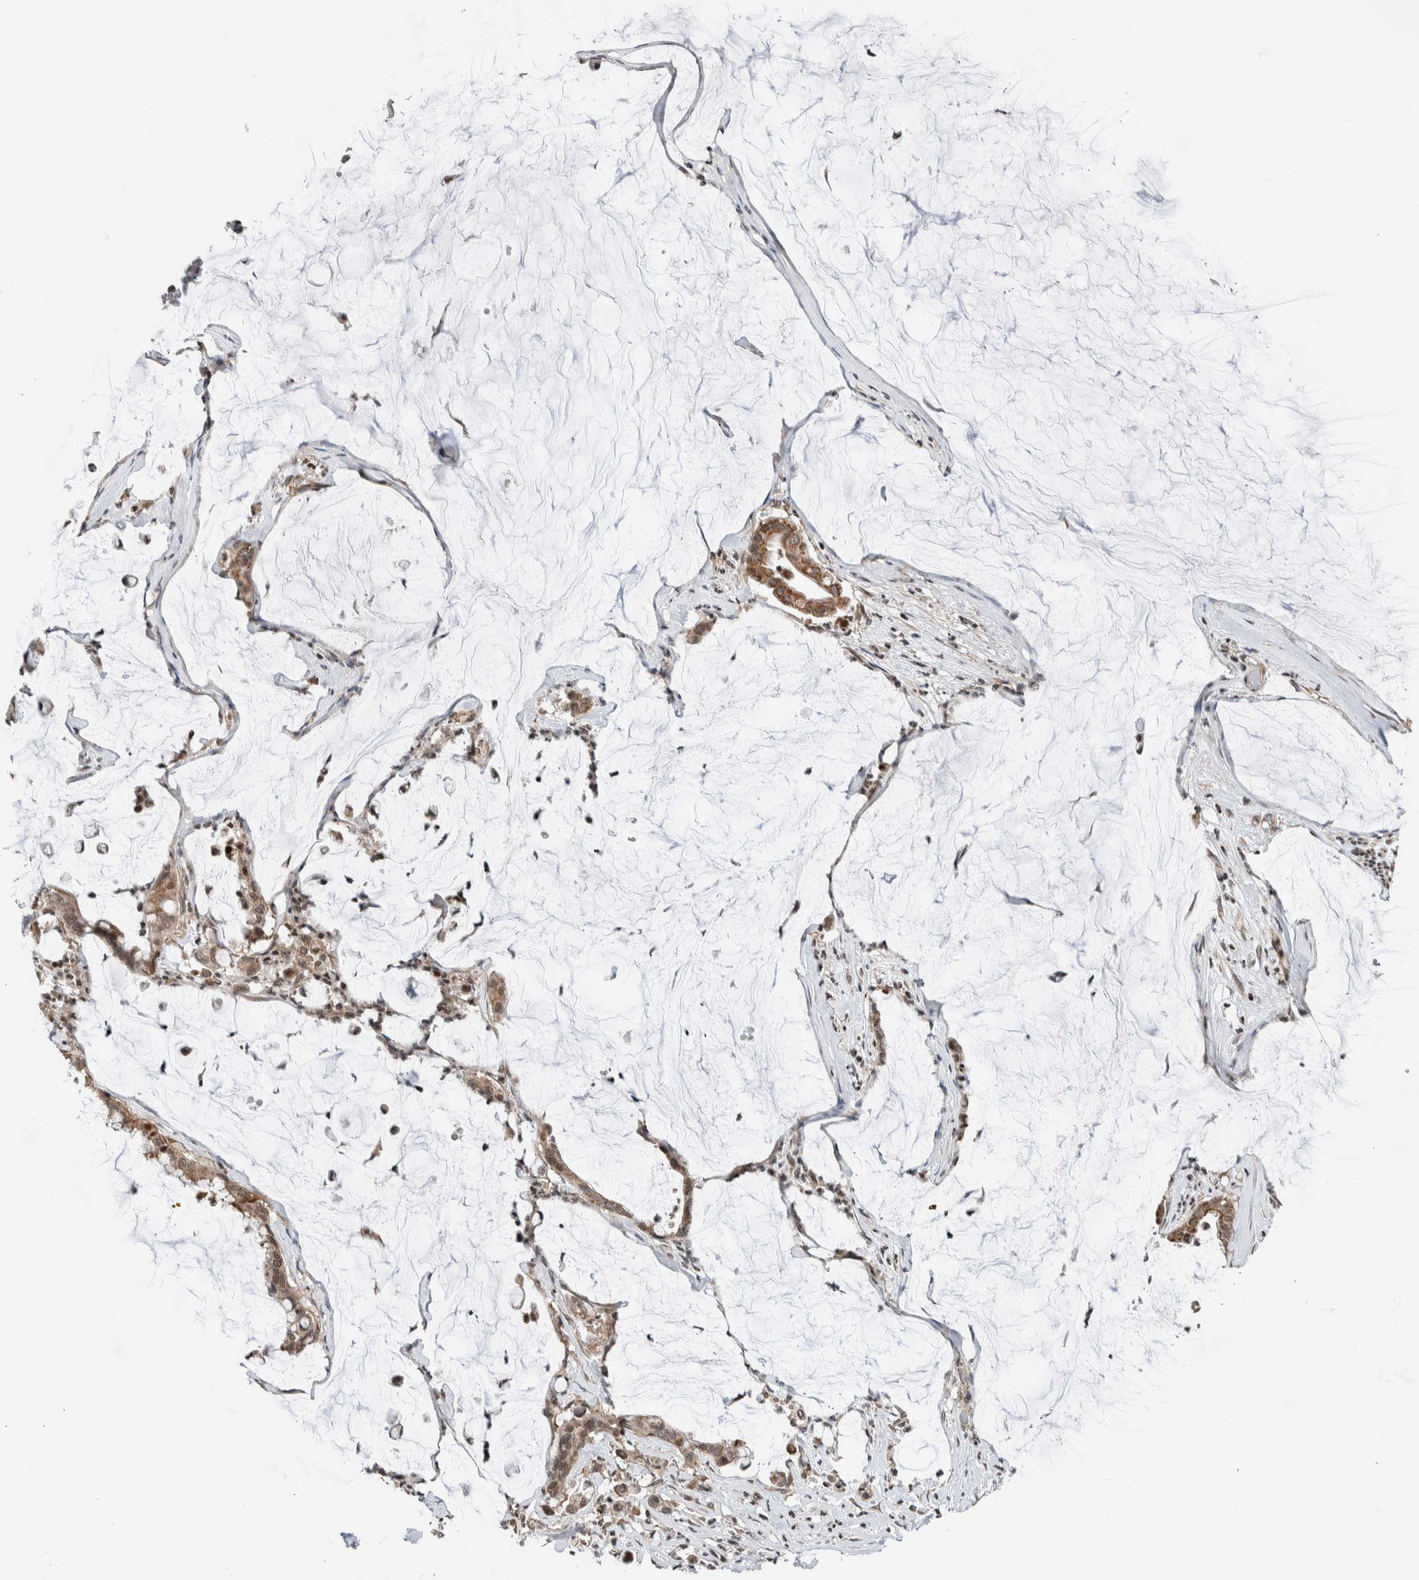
{"staining": {"intensity": "moderate", "quantity": ">75%", "location": "nuclear"}, "tissue": "pancreatic cancer", "cell_type": "Tumor cells", "image_type": "cancer", "snomed": [{"axis": "morphology", "description": "Adenocarcinoma, NOS"}, {"axis": "topography", "description": "Pancreas"}], "caption": "This image reveals immunohistochemistry (IHC) staining of pancreatic adenocarcinoma, with medium moderate nuclear staining in about >75% of tumor cells.", "gene": "NPLOC4", "patient": {"sex": "male", "age": 41}}